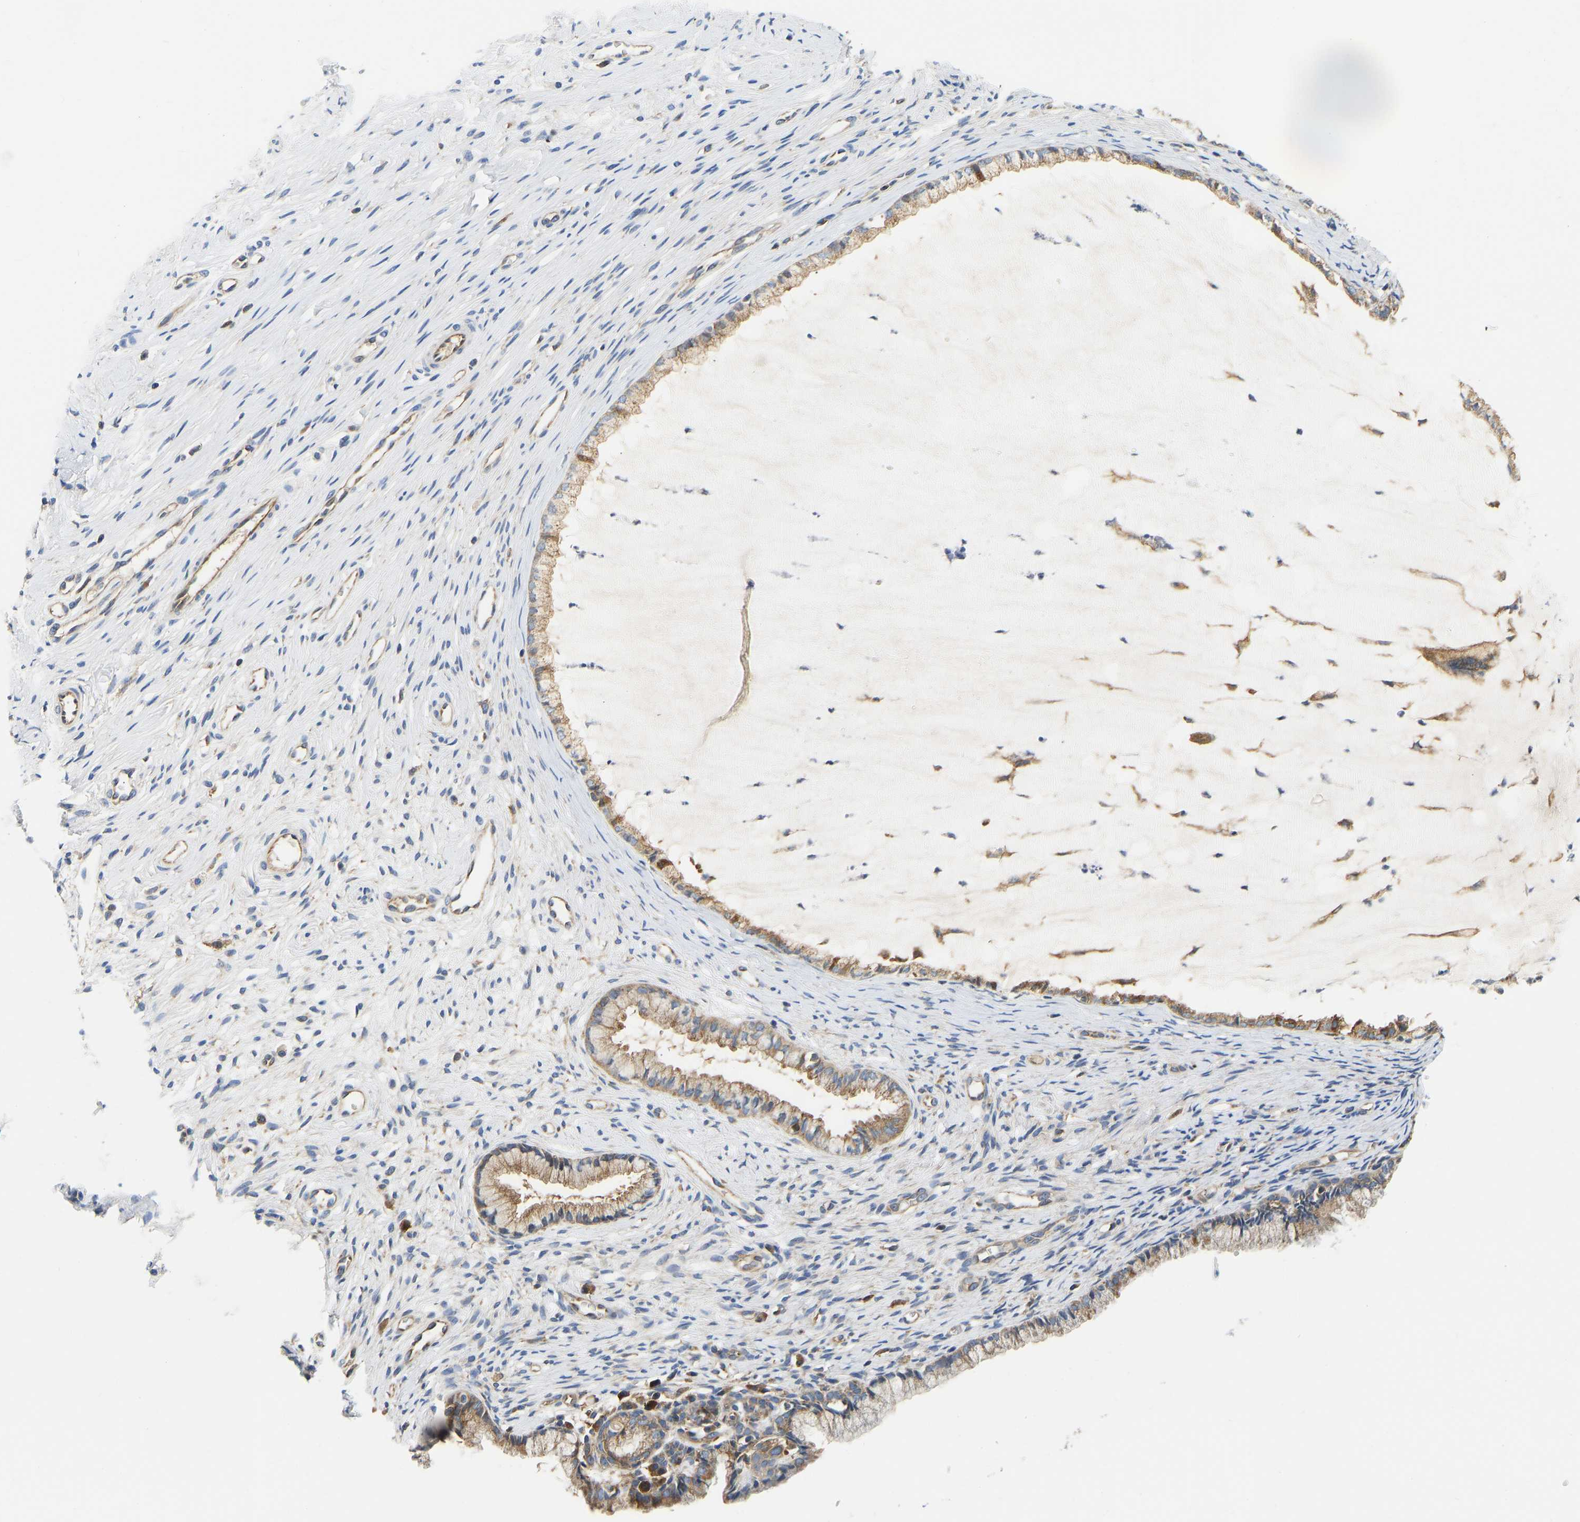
{"staining": {"intensity": "moderate", "quantity": ">75%", "location": "cytoplasmic/membranous"}, "tissue": "cervix", "cell_type": "Glandular cells", "image_type": "normal", "snomed": [{"axis": "morphology", "description": "Normal tissue, NOS"}, {"axis": "topography", "description": "Cervix"}], "caption": "Immunohistochemical staining of unremarkable human cervix displays moderate cytoplasmic/membranous protein staining in about >75% of glandular cells.", "gene": "FLNB", "patient": {"sex": "female", "age": 77}}